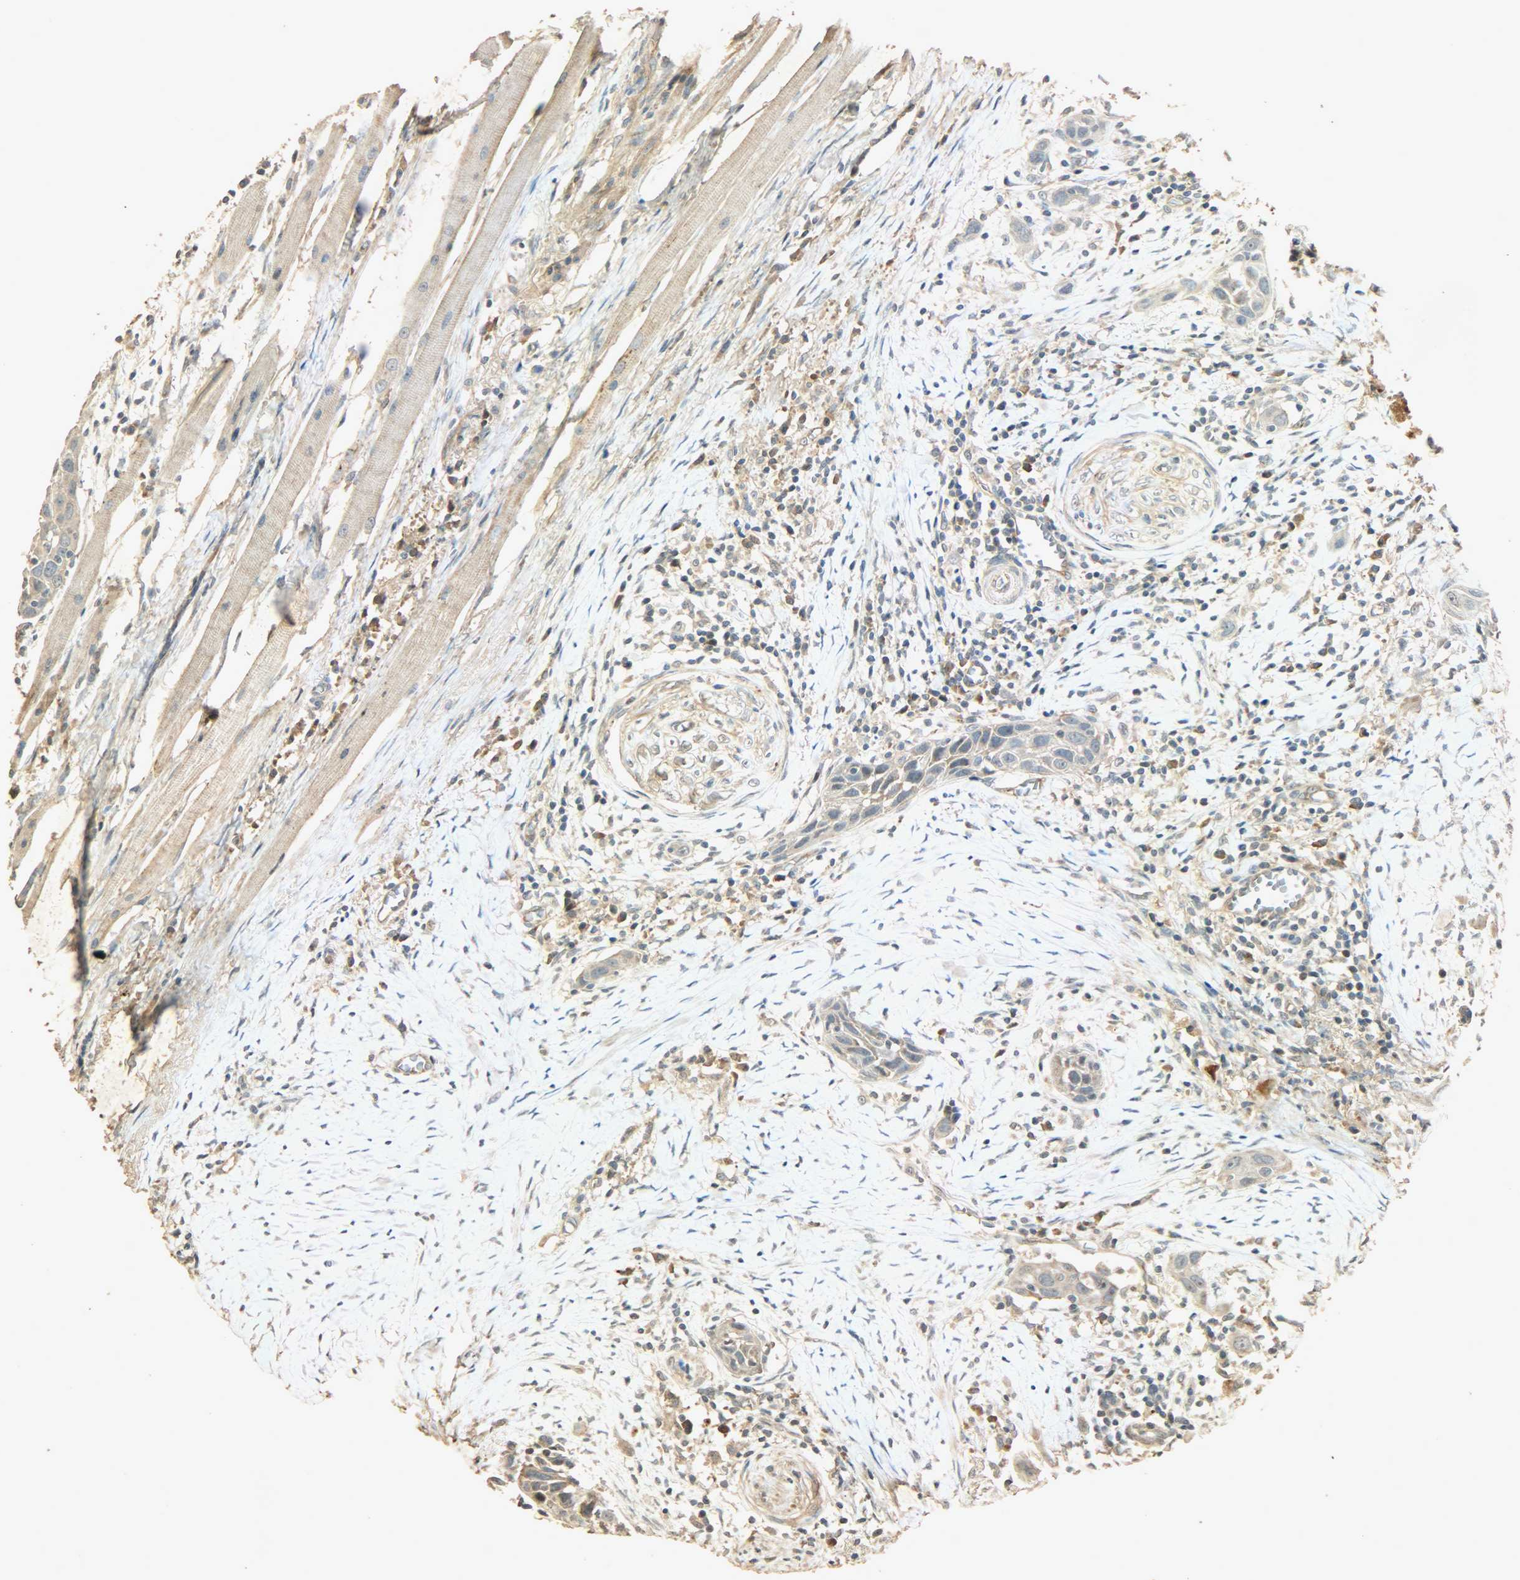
{"staining": {"intensity": "weak", "quantity": ">75%", "location": "cytoplasmic/membranous"}, "tissue": "head and neck cancer", "cell_type": "Tumor cells", "image_type": "cancer", "snomed": [{"axis": "morphology", "description": "Normal tissue, NOS"}, {"axis": "morphology", "description": "Squamous cell carcinoma, NOS"}, {"axis": "topography", "description": "Oral tissue"}, {"axis": "topography", "description": "Head-Neck"}], "caption": "Protein staining exhibits weak cytoplasmic/membranous staining in about >75% of tumor cells in head and neck cancer.", "gene": "ATP2B1", "patient": {"sex": "female", "age": 50}}